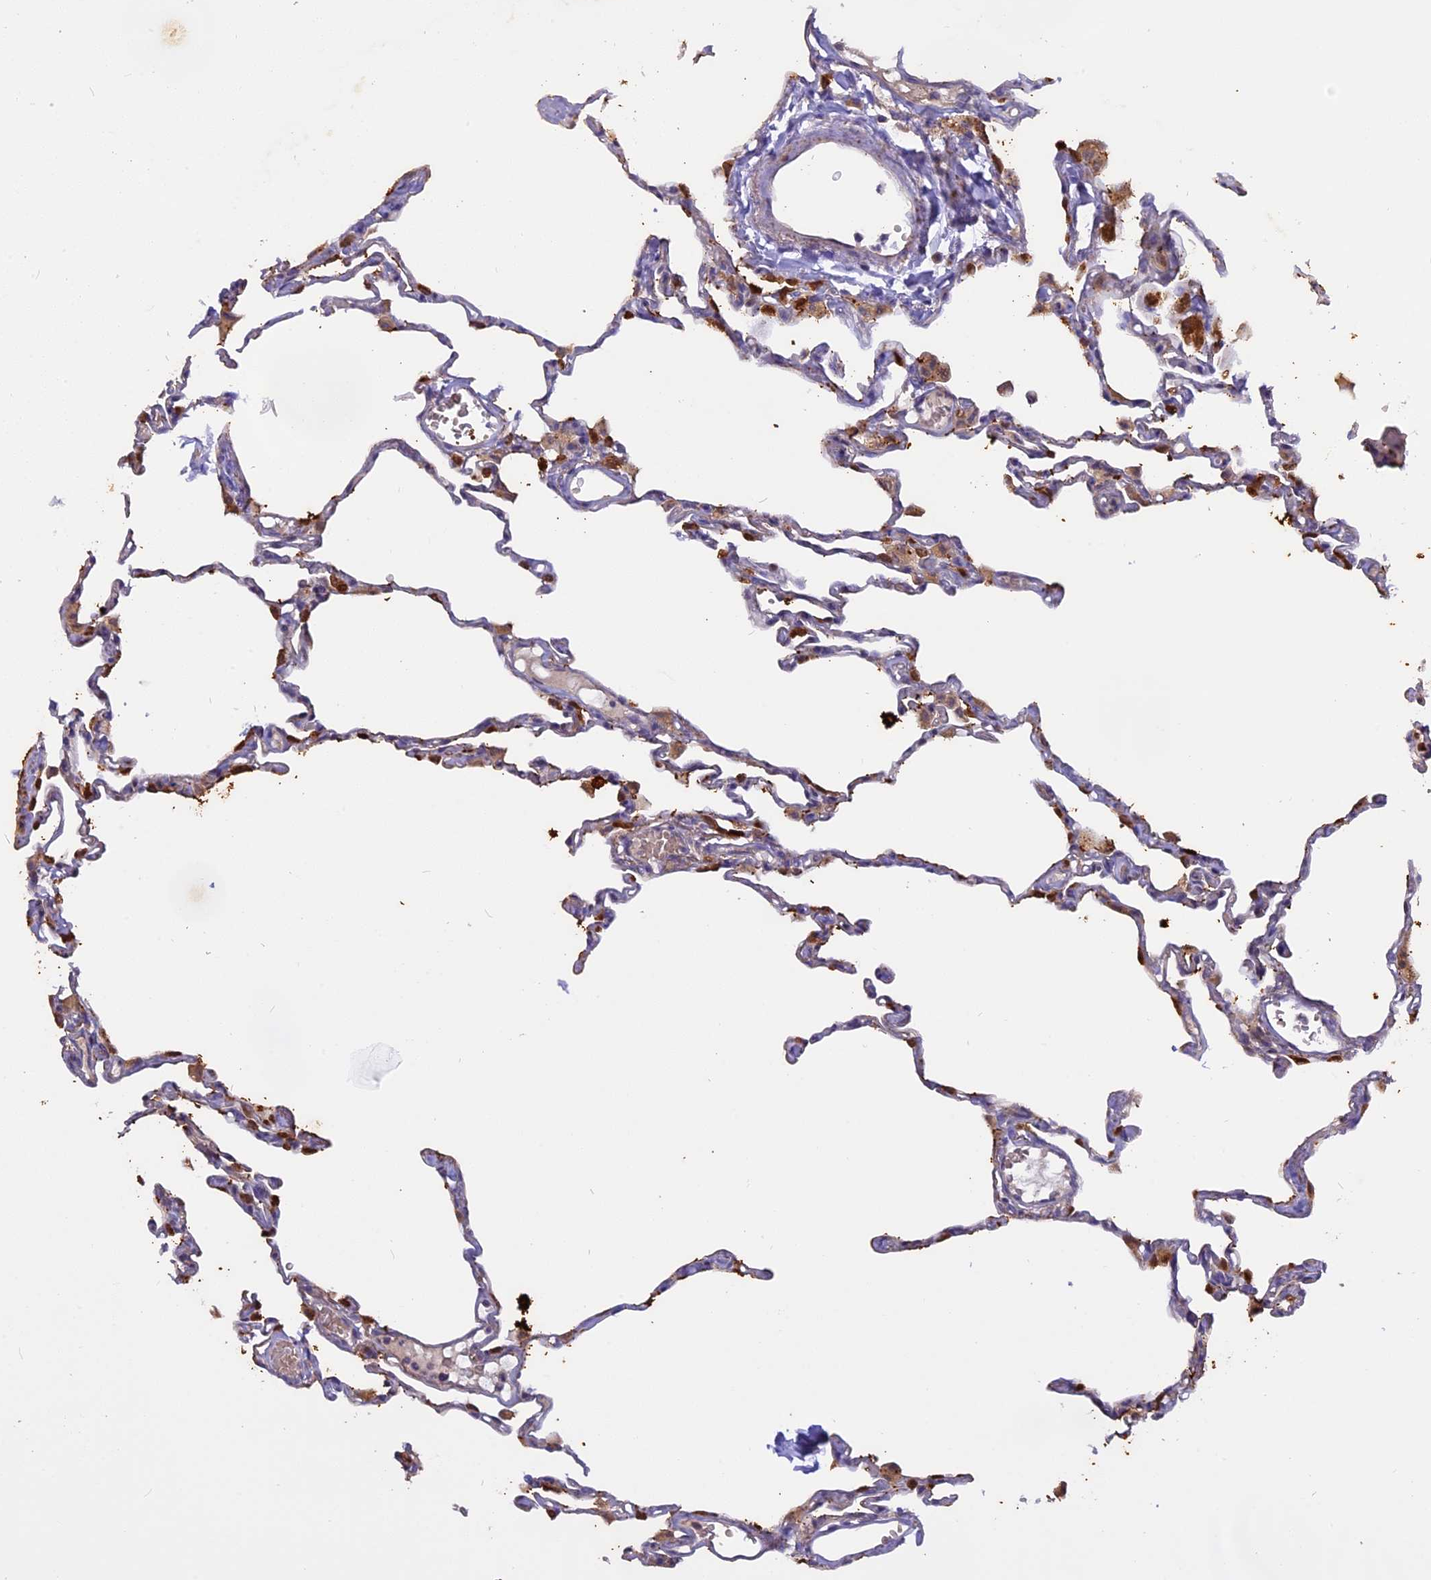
{"staining": {"intensity": "strong", "quantity": "25%-75%", "location": "cytoplasmic/membranous"}, "tissue": "lung", "cell_type": "Alveolar cells", "image_type": "normal", "snomed": [{"axis": "morphology", "description": "Normal tissue, NOS"}, {"axis": "topography", "description": "Lung"}], "caption": "The histopathology image demonstrates a brown stain indicating the presence of a protein in the cytoplasmic/membranous of alveolar cells in lung. (DAB (3,3'-diaminobenzidine) IHC with brightfield microscopy, high magnification).", "gene": "MEMO1", "patient": {"sex": "female", "age": 49}}